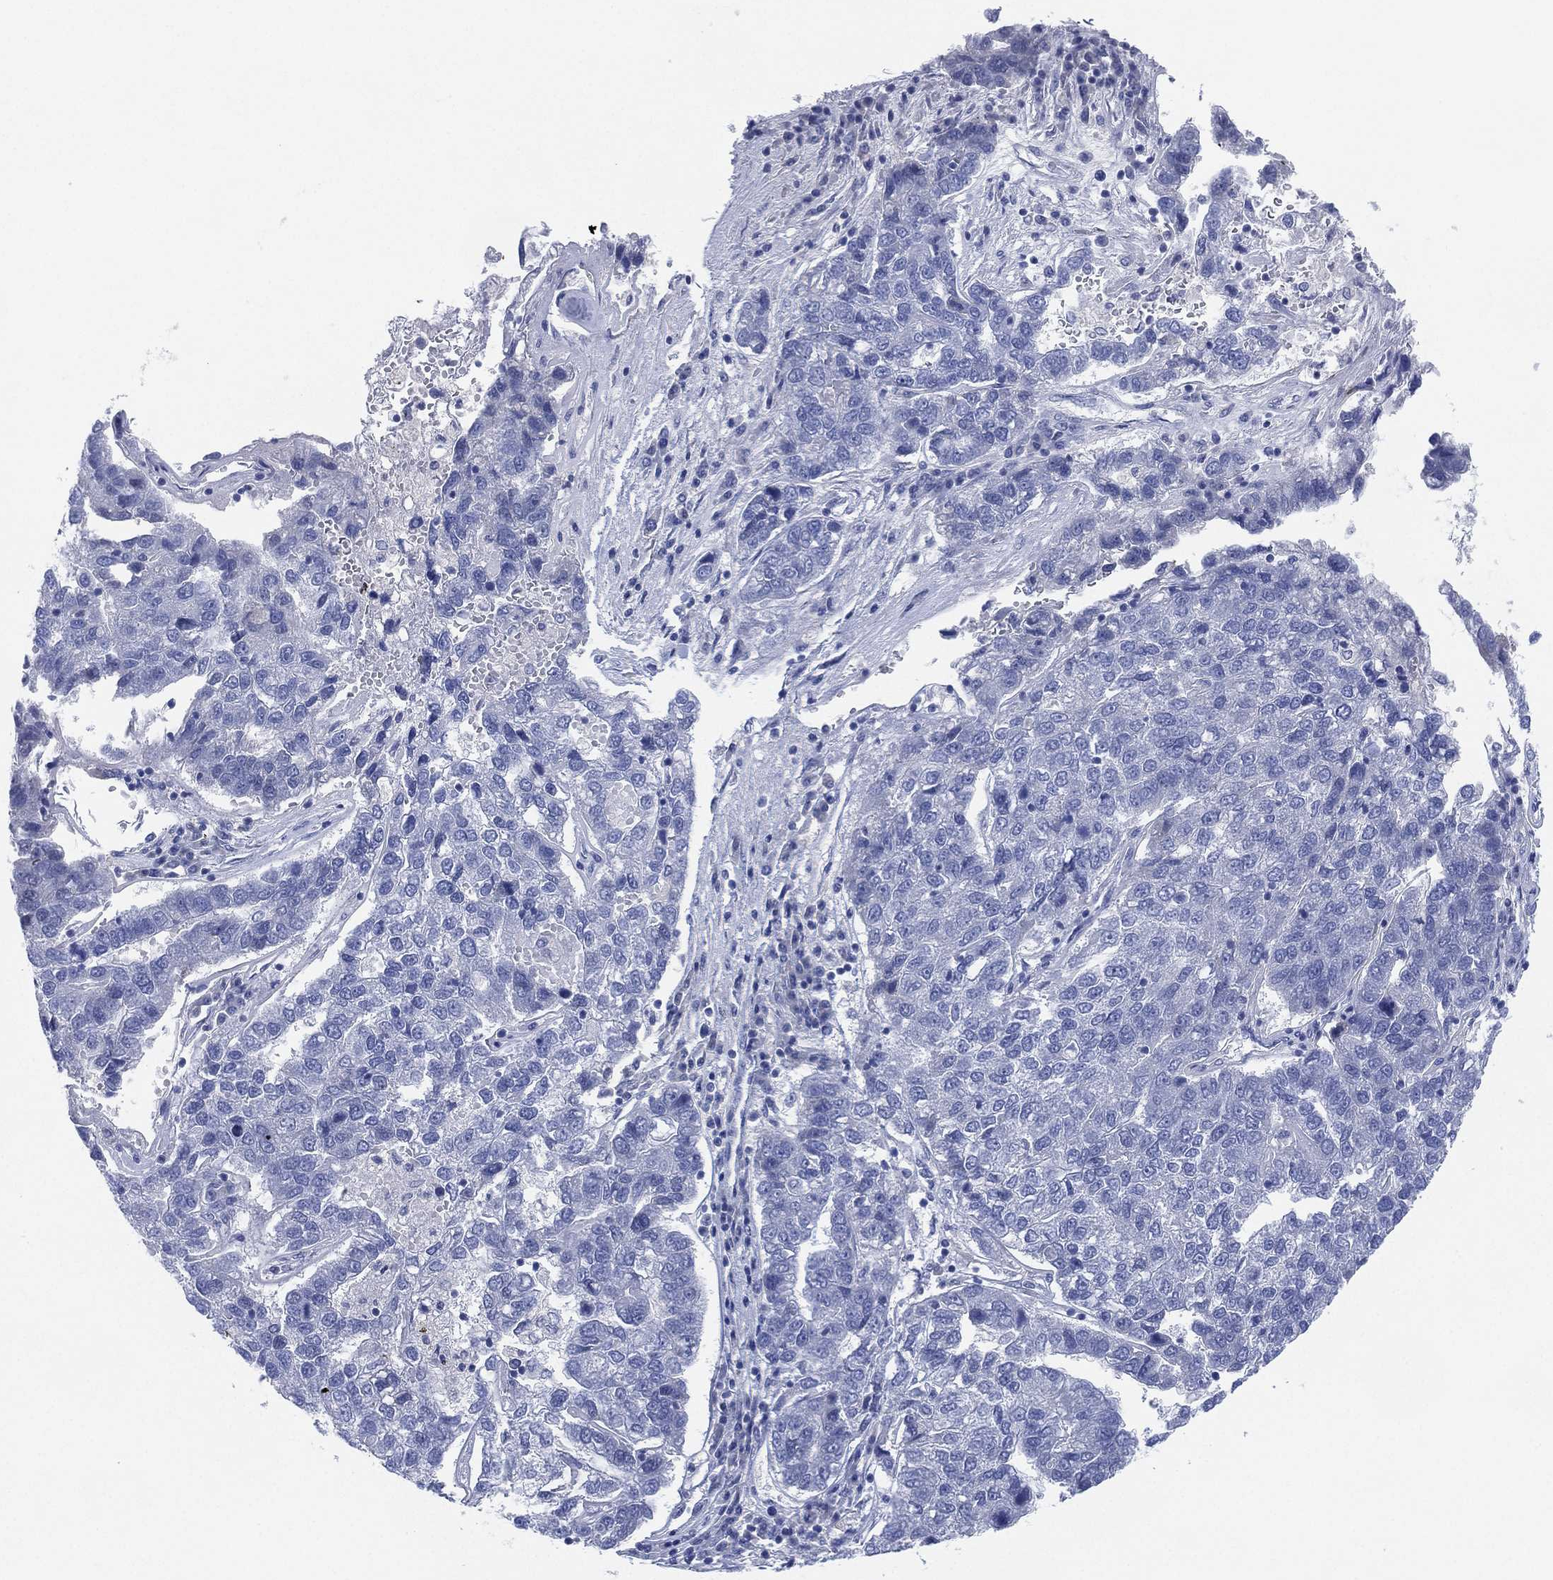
{"staining": {"intensity": "negative", "quantity": "none", "location": "none"}, "tissue": "pancreatic cancer", "cell_type": "Tumor cells", "image_type": "cancer", "snomed": [{"axis": "morphology", "description": "Adenocarcinoma, NOS"}, {"axis": "topography", "description": "Pancreas"}], "caption": "Tumor cells show no significant protein staining in pancreatic cancer (adenocarcinoma). (IHC, brightfield microscopy, high magnification).", "gene": "ADAD2", "patient": {"sex": "female", "age": 61}}